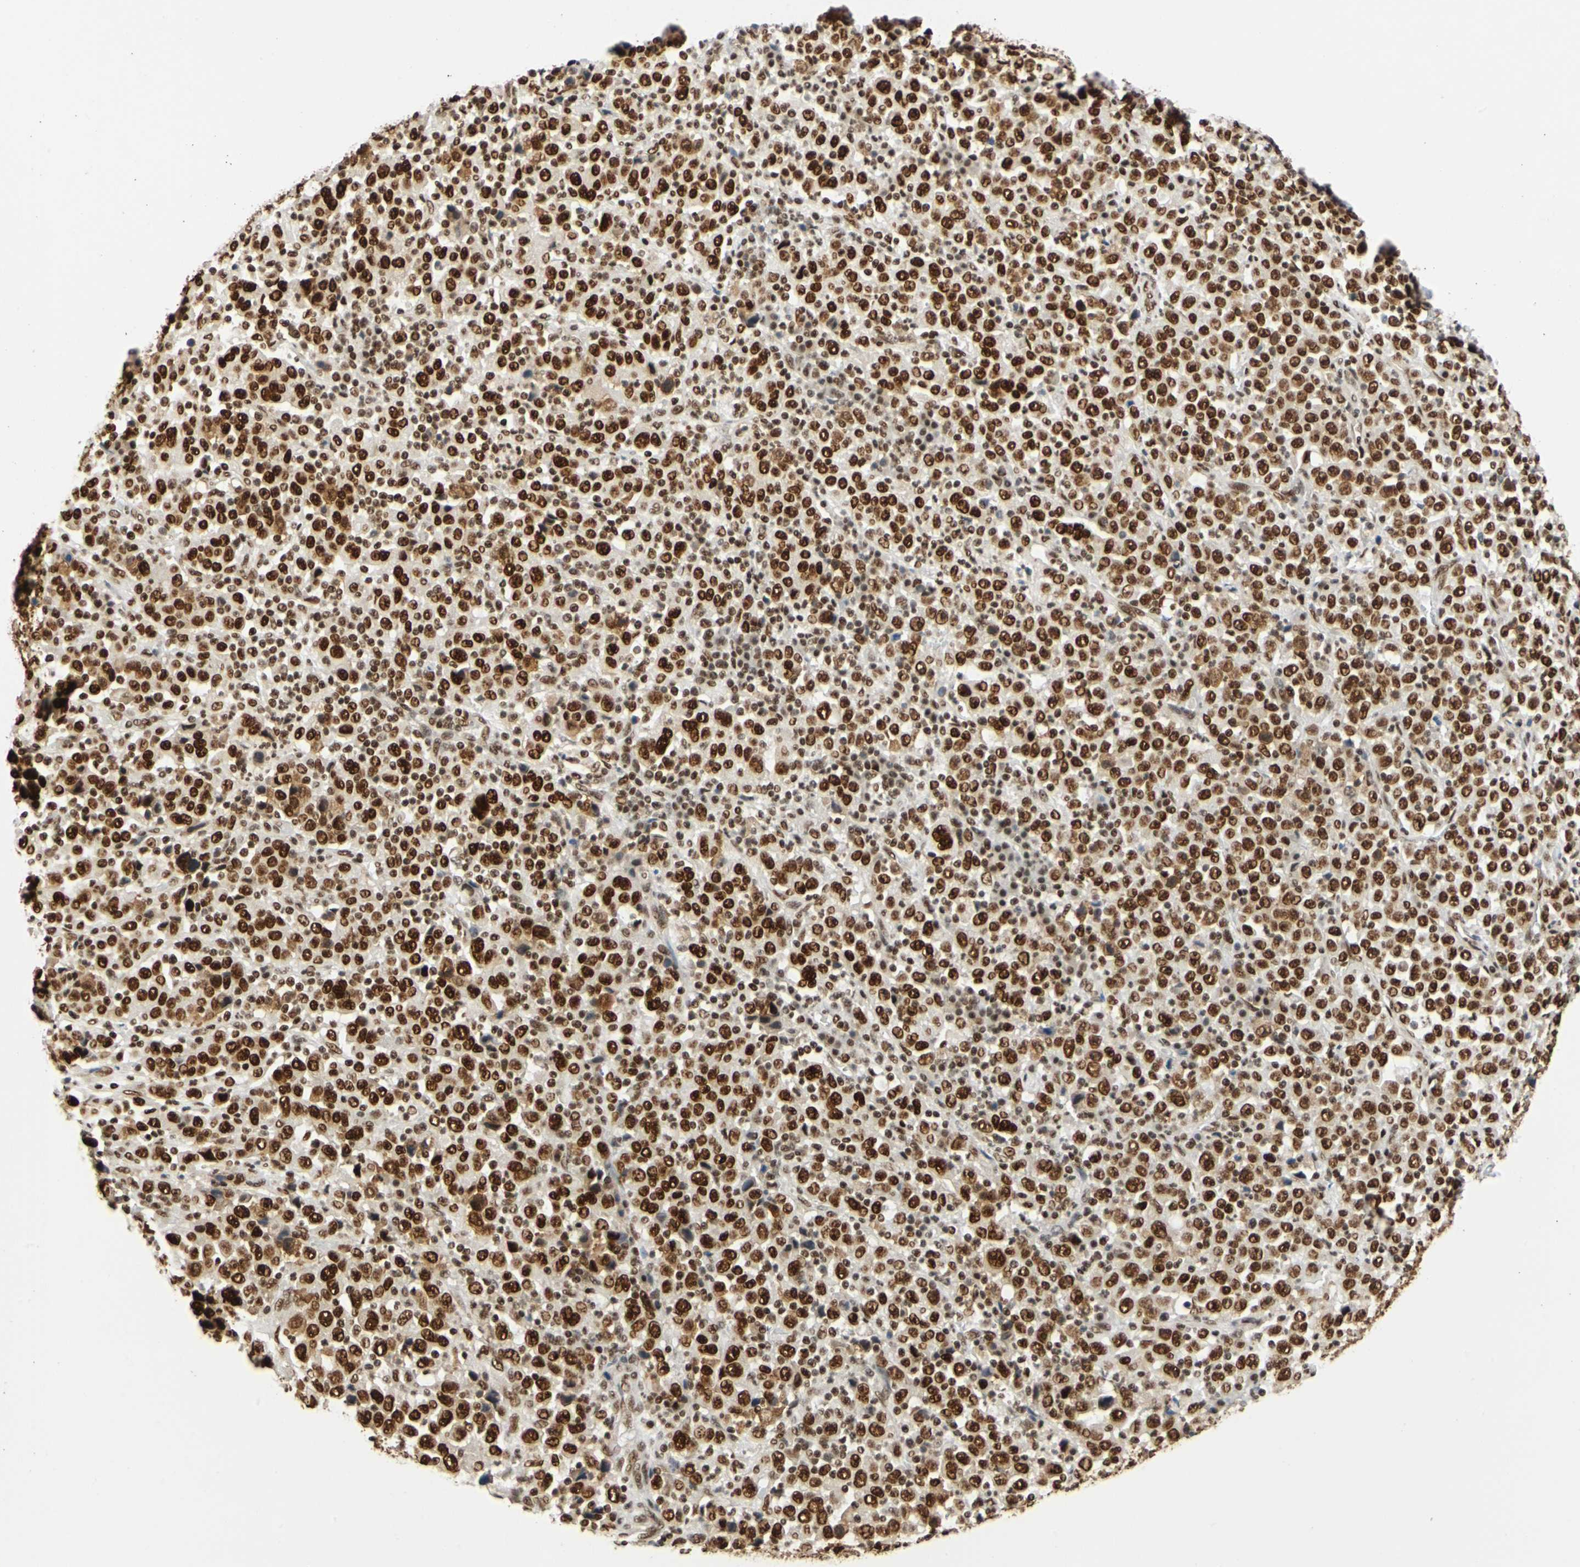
{"staining": {"intensity": "strong", "quantity": ">75%", "location": "nuclear"}, "tissue": "stomach cancer", "cell_type": "Tumor cells", "image_type": "cancer", "snomed": [{"axis": "morphology", "description": "Normal tissue, NOS"}, {"axis": "morphology", "description": "Adenocarcinoma, NOS"}, {"axis": "topography", "description": "Stomach, upper"}, {"axis": "topography", "description": "Stomach"}], "caption": "A micrograph of human adenocarcinoma (stomach) stained for a protein shows strong nuclear brown staining in tumor cells.", "gene": "CDK12", "patient": {"sex": "male", "age": 59}}